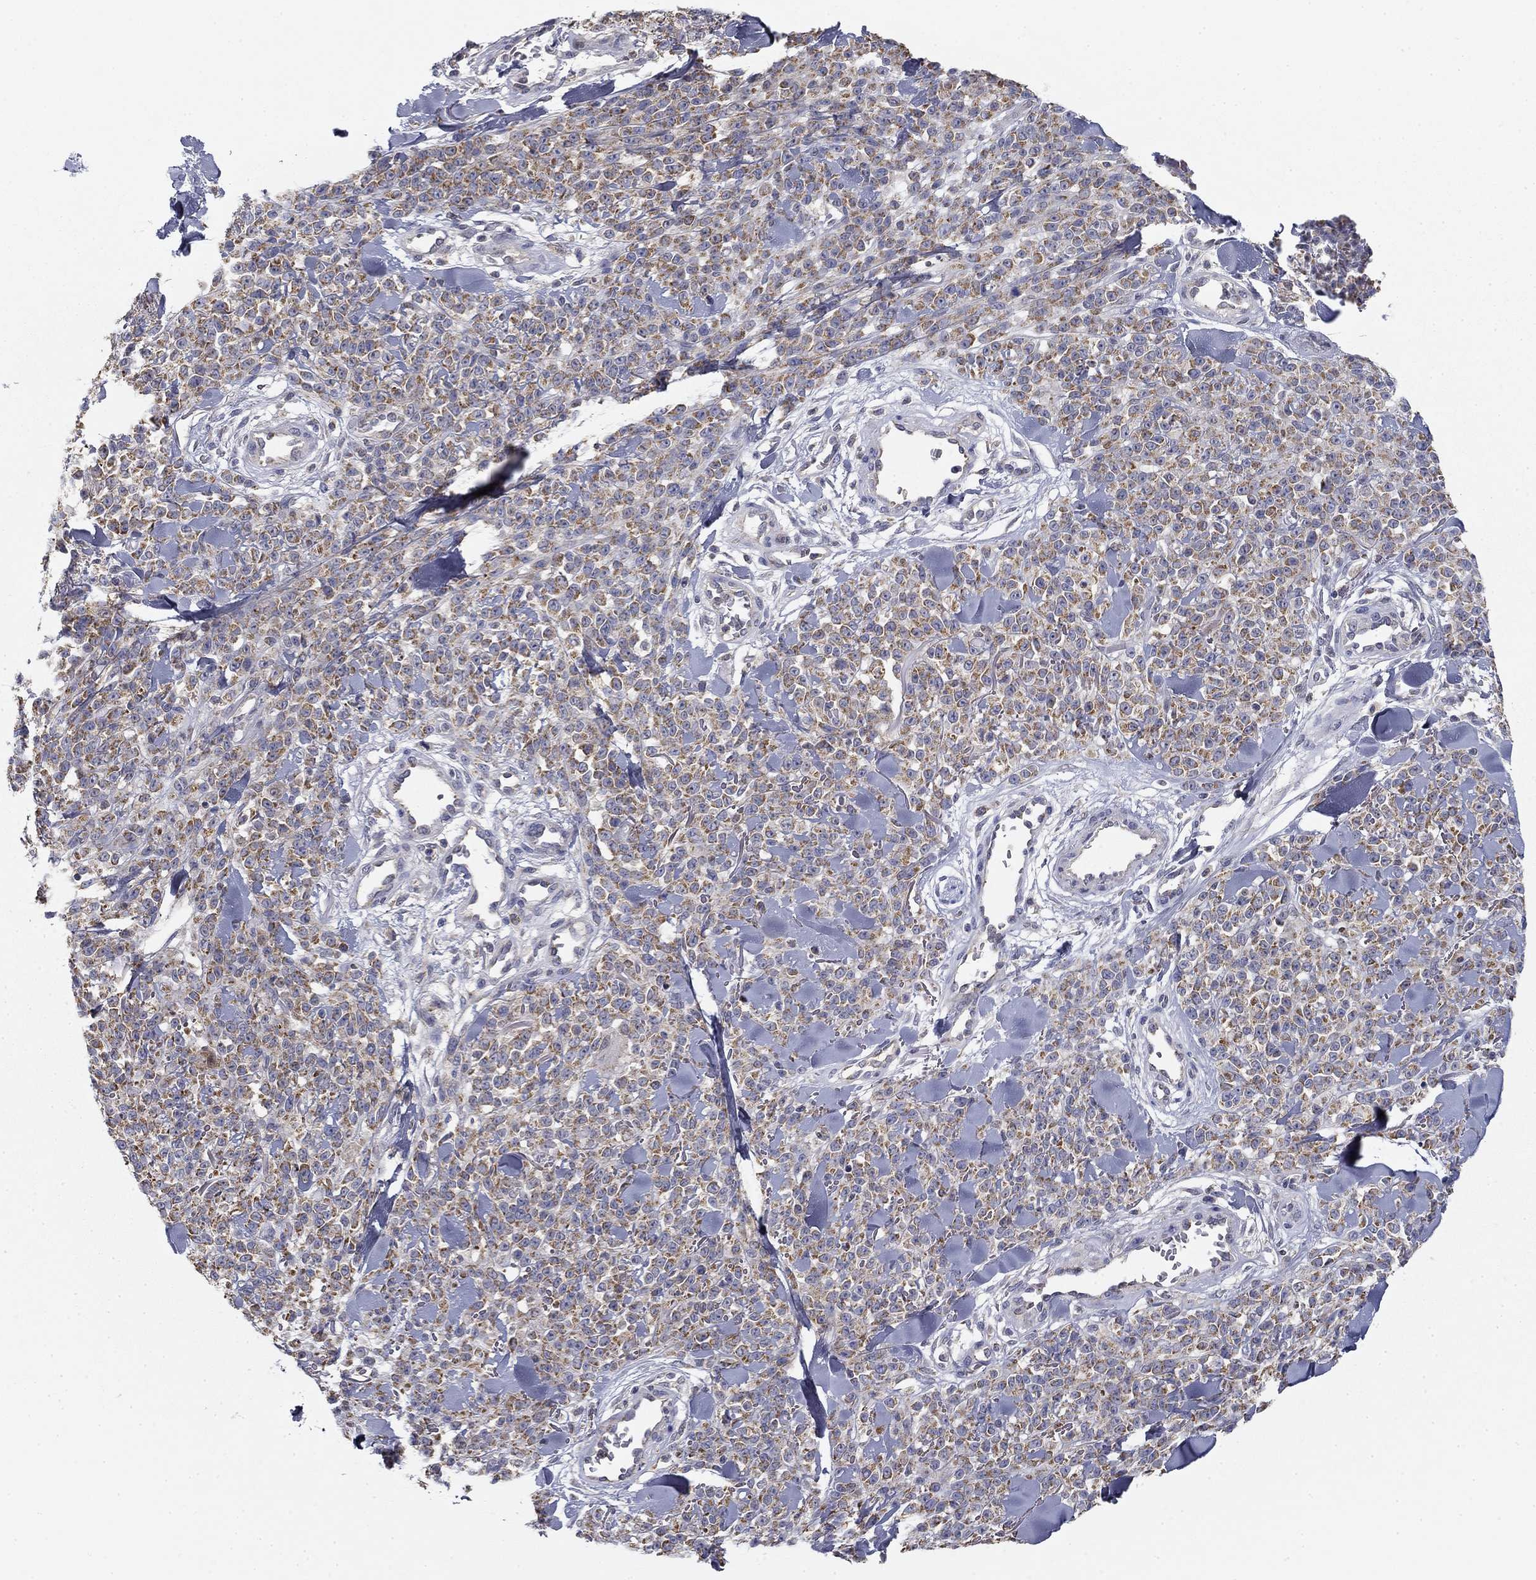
{"staining": {"intensity": "moderate", "quantity": "<25%", "location": "cytoplasmic/membranous"}, "tissue": "melanoma", "cell_type": "Tumor cells", "image_type": "cancer", "snomed": [{"axis": "morphology", "description": "Malignant melanoma, NOS"}, {"axis": "topography", "description": "Skin"}, {"axis": "topography", "description": "Skin of trunk"}], "caption": "Human malignant melanoma stained with a protein marker exhibits moderate staining in tumor cells.", "gene": "SLC2A9", "patient": {"sex": "male", "age": 74}}